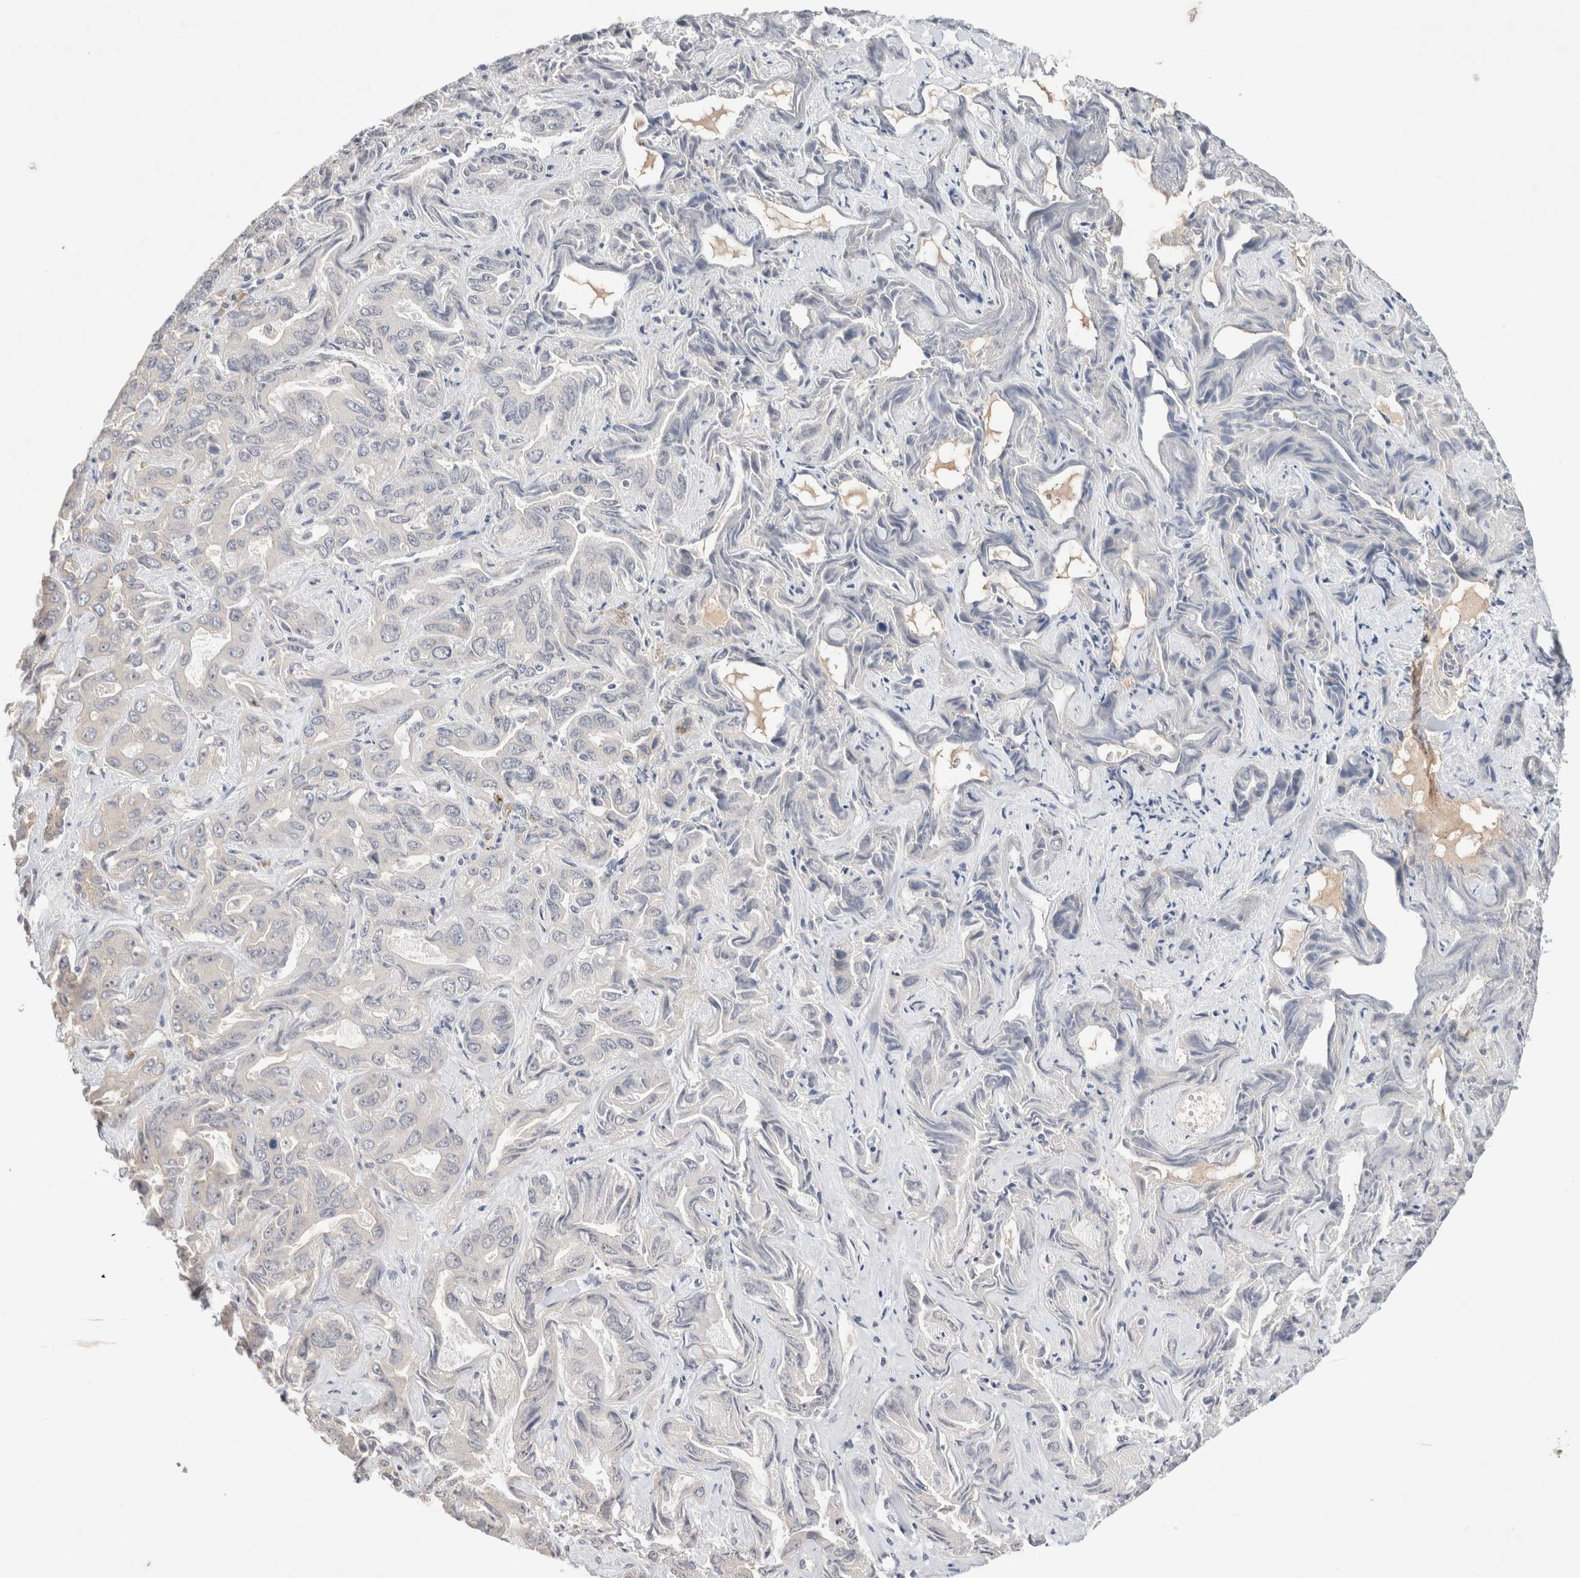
{"staining": {"intensity": "weak", "quantity": "<25%", "location": "cytoplasmic/membranous"}, "tissue": "liver cancer", "cell_type": "Tumor cells", "image_type": "cancer", "snomed": [{"axis": "morphology", "description": "Cholangiocarcinoma"}, {"axis": "topography", "description": "Liver"}], "caption": "The micrograph displays no staining of tumor cells in liver cholangiocarcinoma. (DAB immunohistochemistry (IHC), high magnification).", "gene": "SYDE2", "patient": {"sex": "female", "age": 52}}